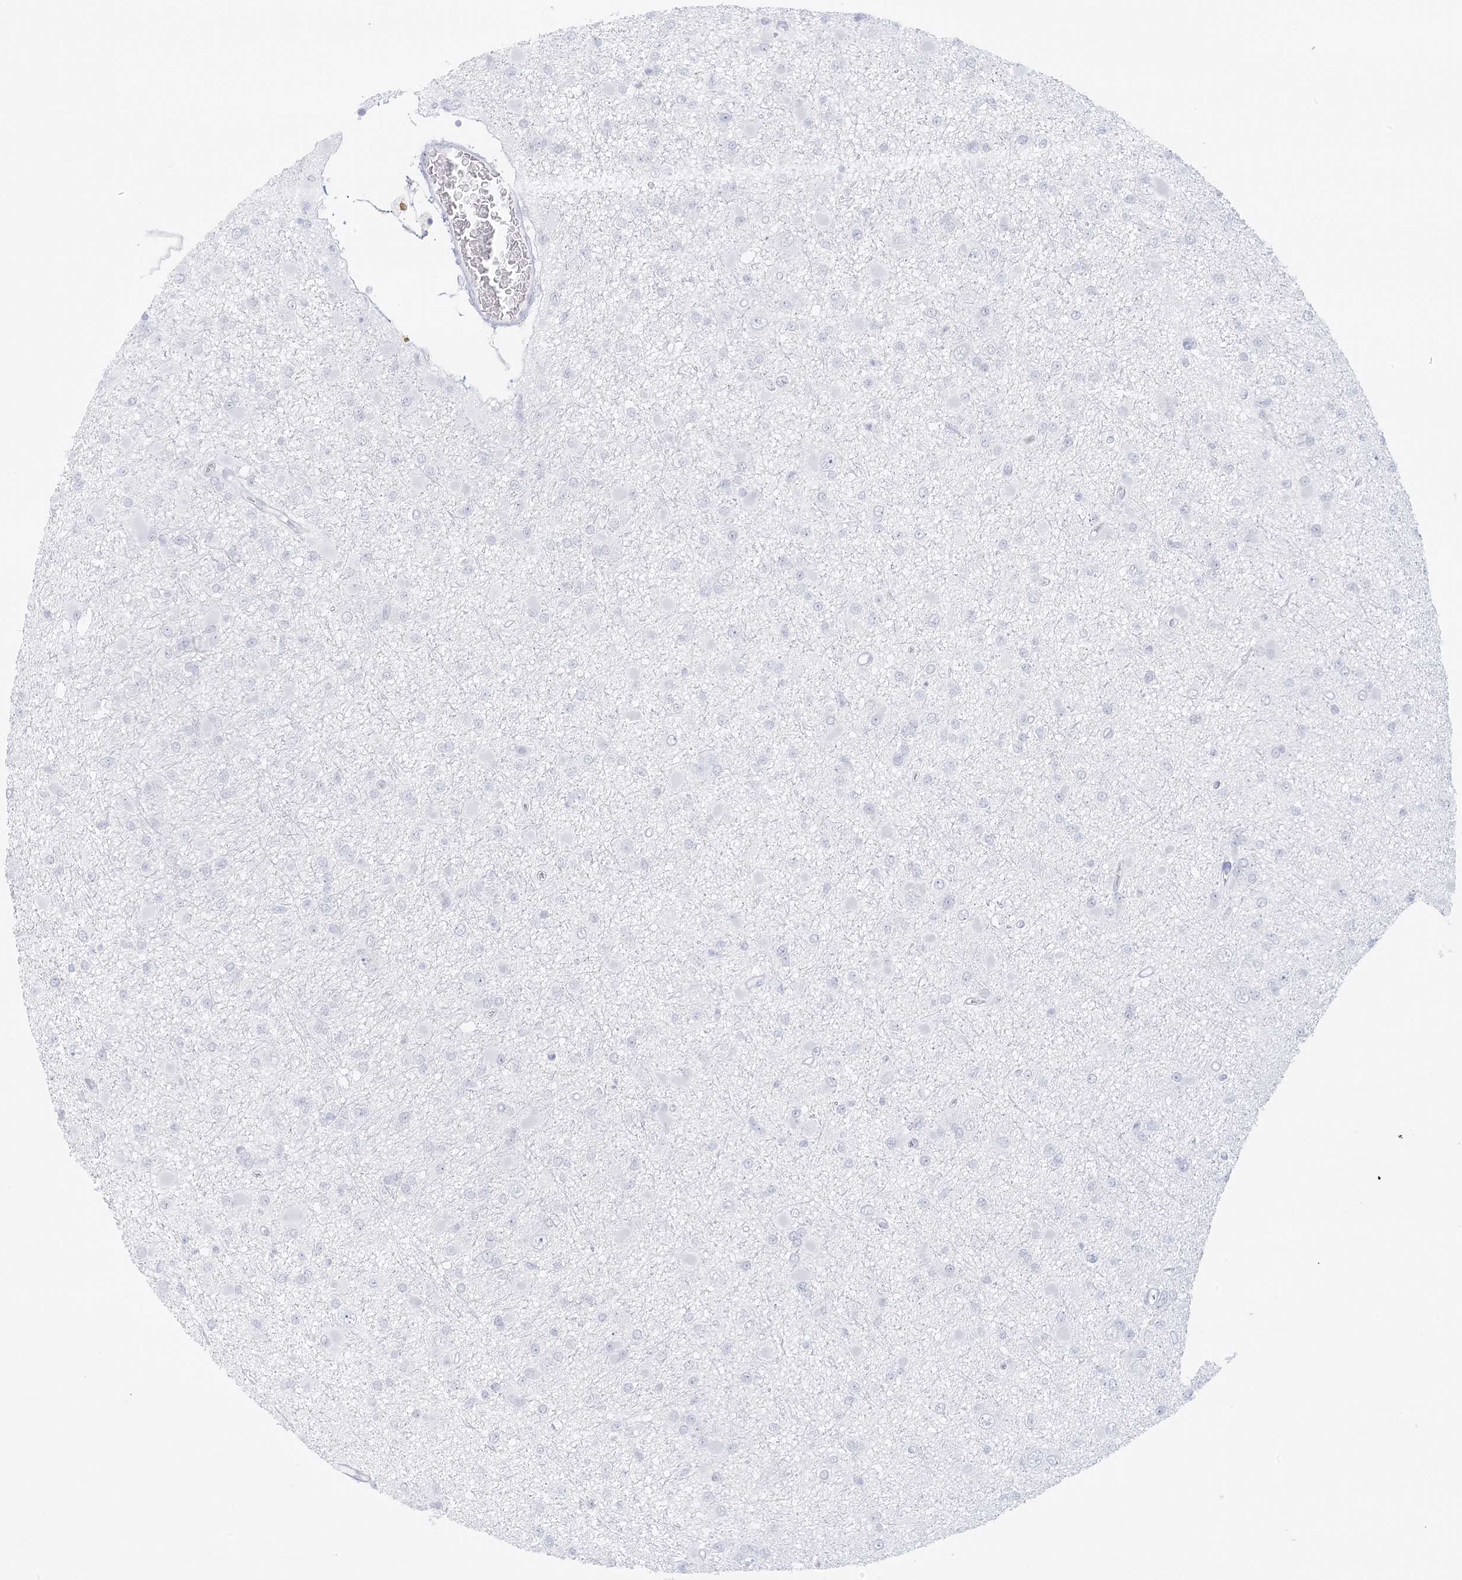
{"staining": {"intensity": "negative", "quantity": "none", "location": "none"}, "tissue": "glioma", "cell_type": "Tumor cells", "image_type": "cancer", "snomed": [{"axis": "morphology", "description": "Glioma, malignant, Low grade"}, {"axis": "topography", "description": "Brain"}], "caption": "Immunohistochemistry (IHC) of human glioma demonstrates no expression in tumor cells.", "gene": "LIPT1", "patient": {"sex": "female", "age": 22}}